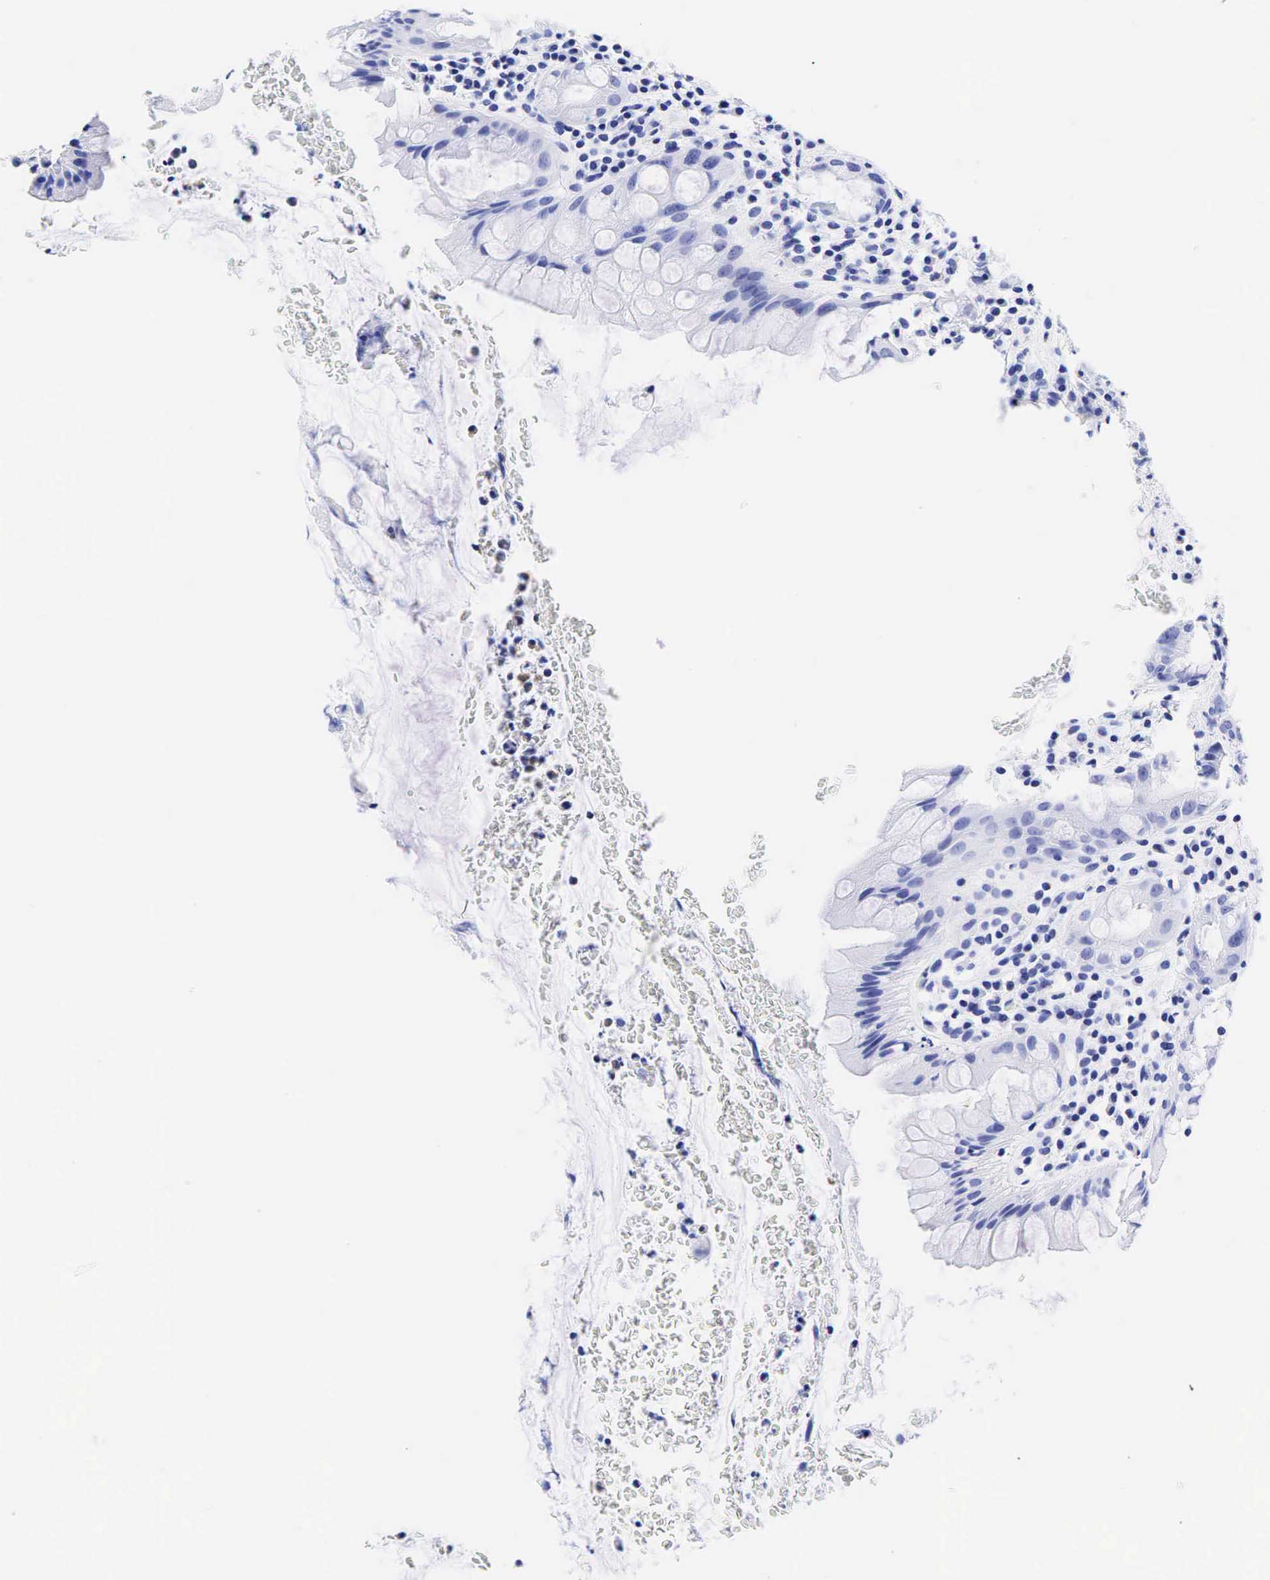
{"staining": {"intensity": "negative", "quantity": "none", "location": "none"}, "tissue": "rectum", "cell_type": "Glandular cells", "image_type": "normal", "snomed": [{"axis": "morphology", "description": "Normal tissue, NOS"}, {"axis": "topography", "description": "Rectum"}], "caption": "Immunohistochemistry (IHC) photomicrograph of normal rectum stained for a protein (brown), which shows no expression in glandular cells. (Stains: DAB (3,3'-diaminobenzidine) IHC with hematoxylin counter stain, Microscopy: brightfield microscopy at high magnification).", "gene": "ESR1", "patient": {"sex": "male", "age": 65}}